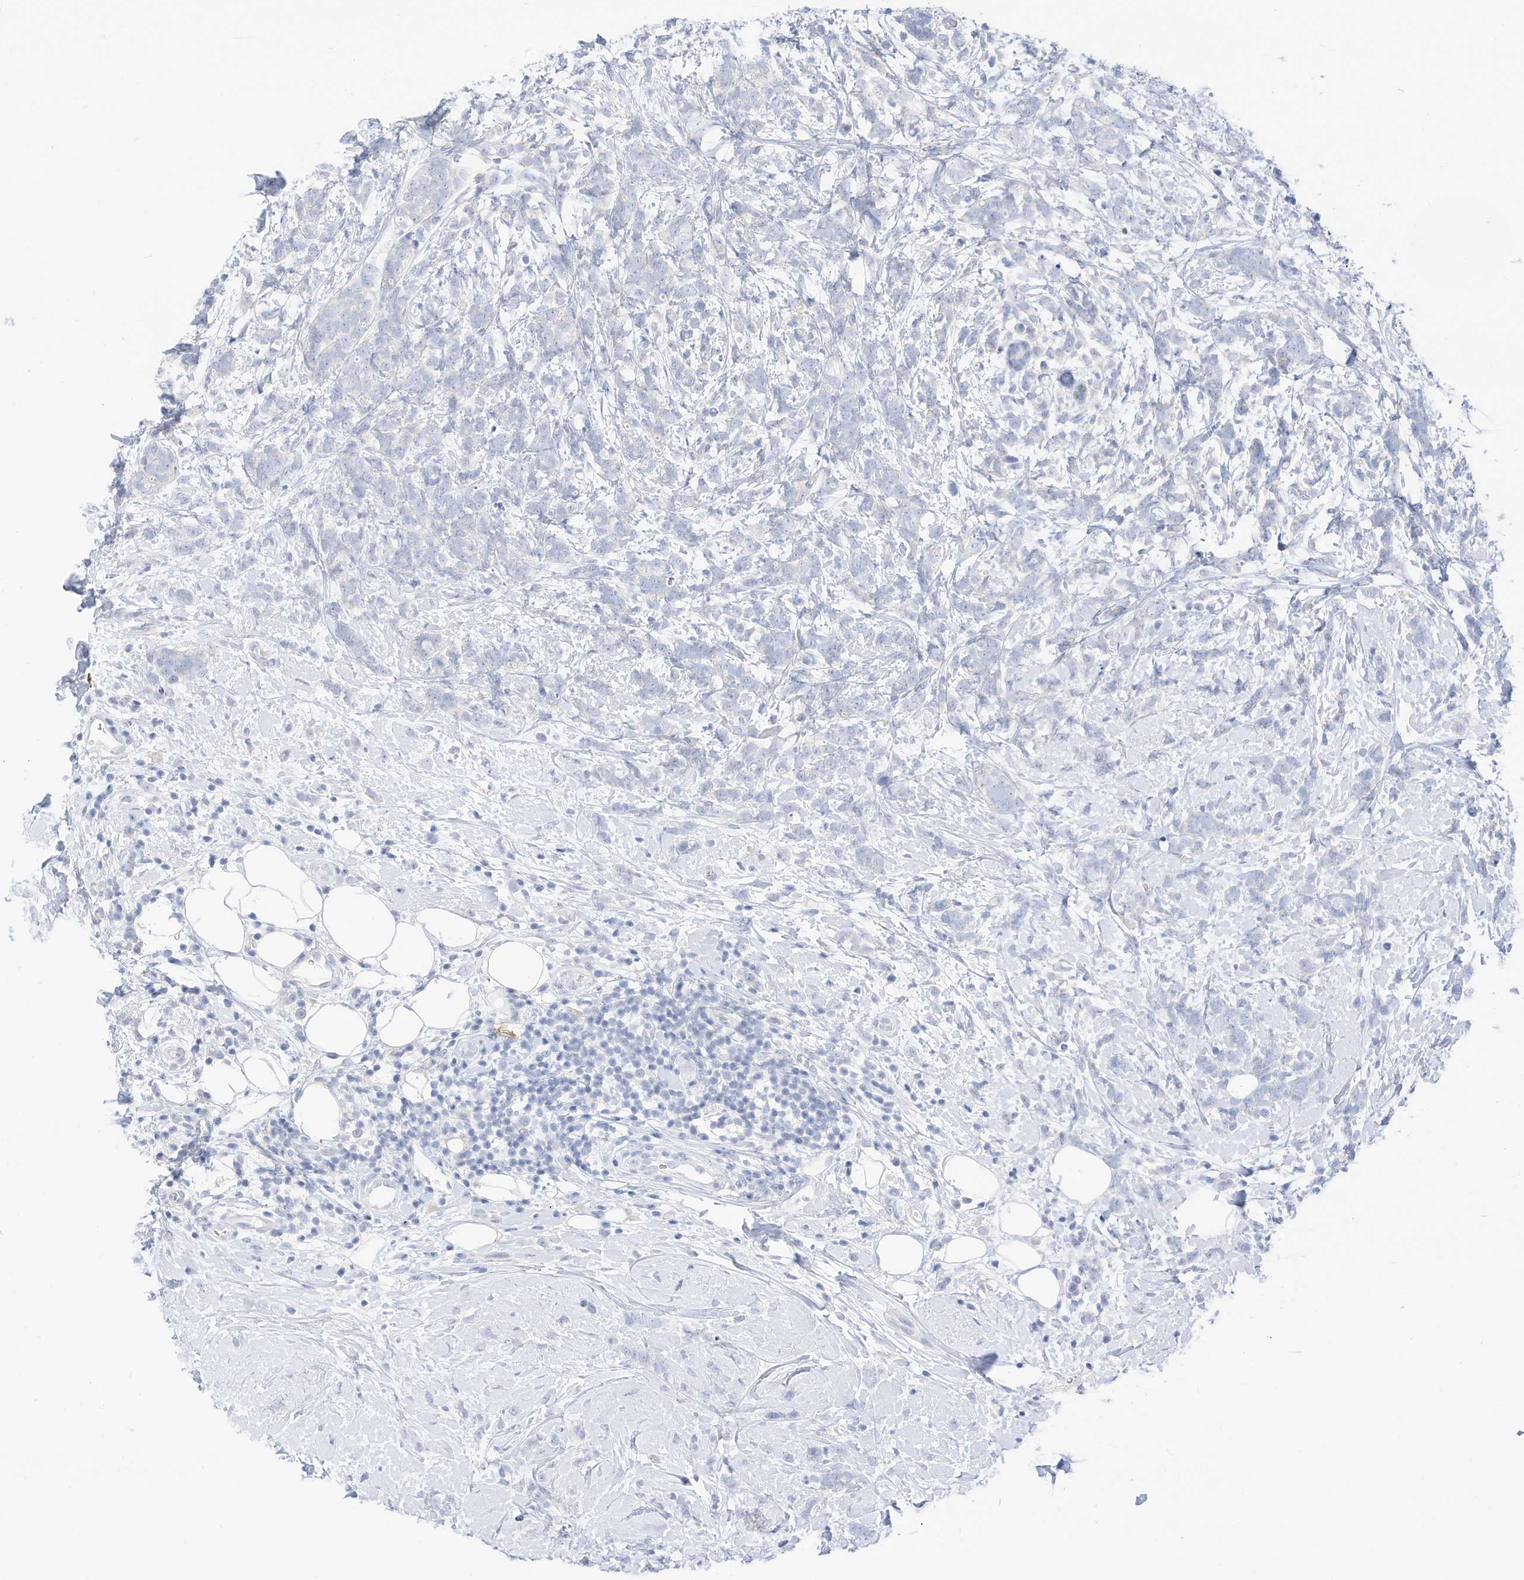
{"staining": {"intensity": "negative", "quantity": "none", "location": "none"}, "tissue": "breast cancer", "cell_type": "Tumor cells", "image_type": "cancer", "snomed": [{"axis": "morphology", "description": "Lobular carcinoma"}, {"axis": "topography", "description": "Breast"}], "caption": "Tumor cells show no significant protein positivity in breast cancer (lobular carcinoma).", "gene": "SPOCD1", "patient": {"sex": "female", "age": 58}}